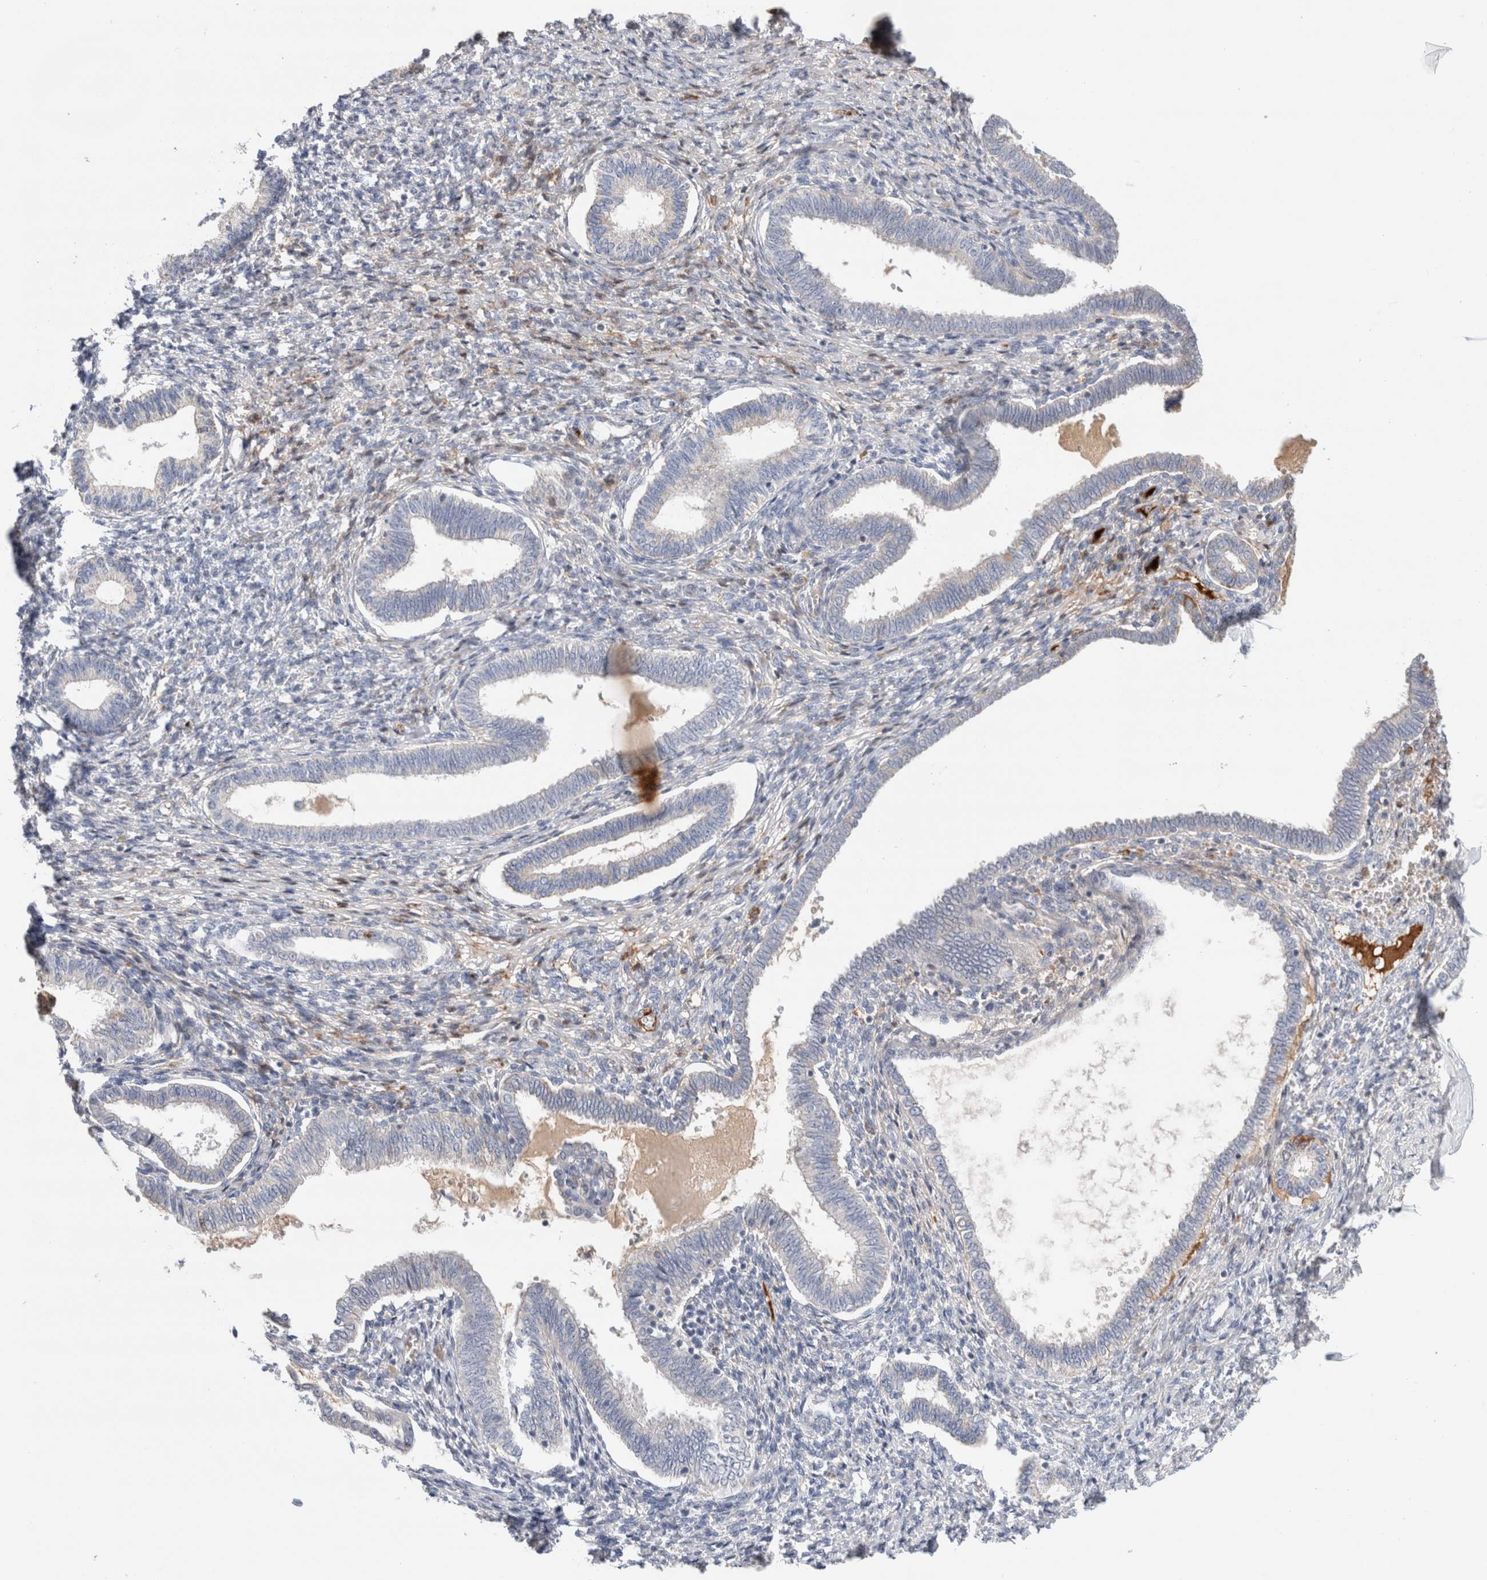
{"staining": {"intensity": "negative", "quantity": "none", "location": "none"}, "tissue": "endometrium", "cell_type": "Cells in endometrial stroma", "image_type": "normal", "snomed": [{"axis": "morphology", "description": "Normal tissue, NOS"}, {"axis": "topography", "description": "Endometrium"}], "caption": "There is no significant staining in cells in endometrial stroma of endometrium.", "gene": "ECHDC2", "patient": {"sex": "female", "age": 77}}